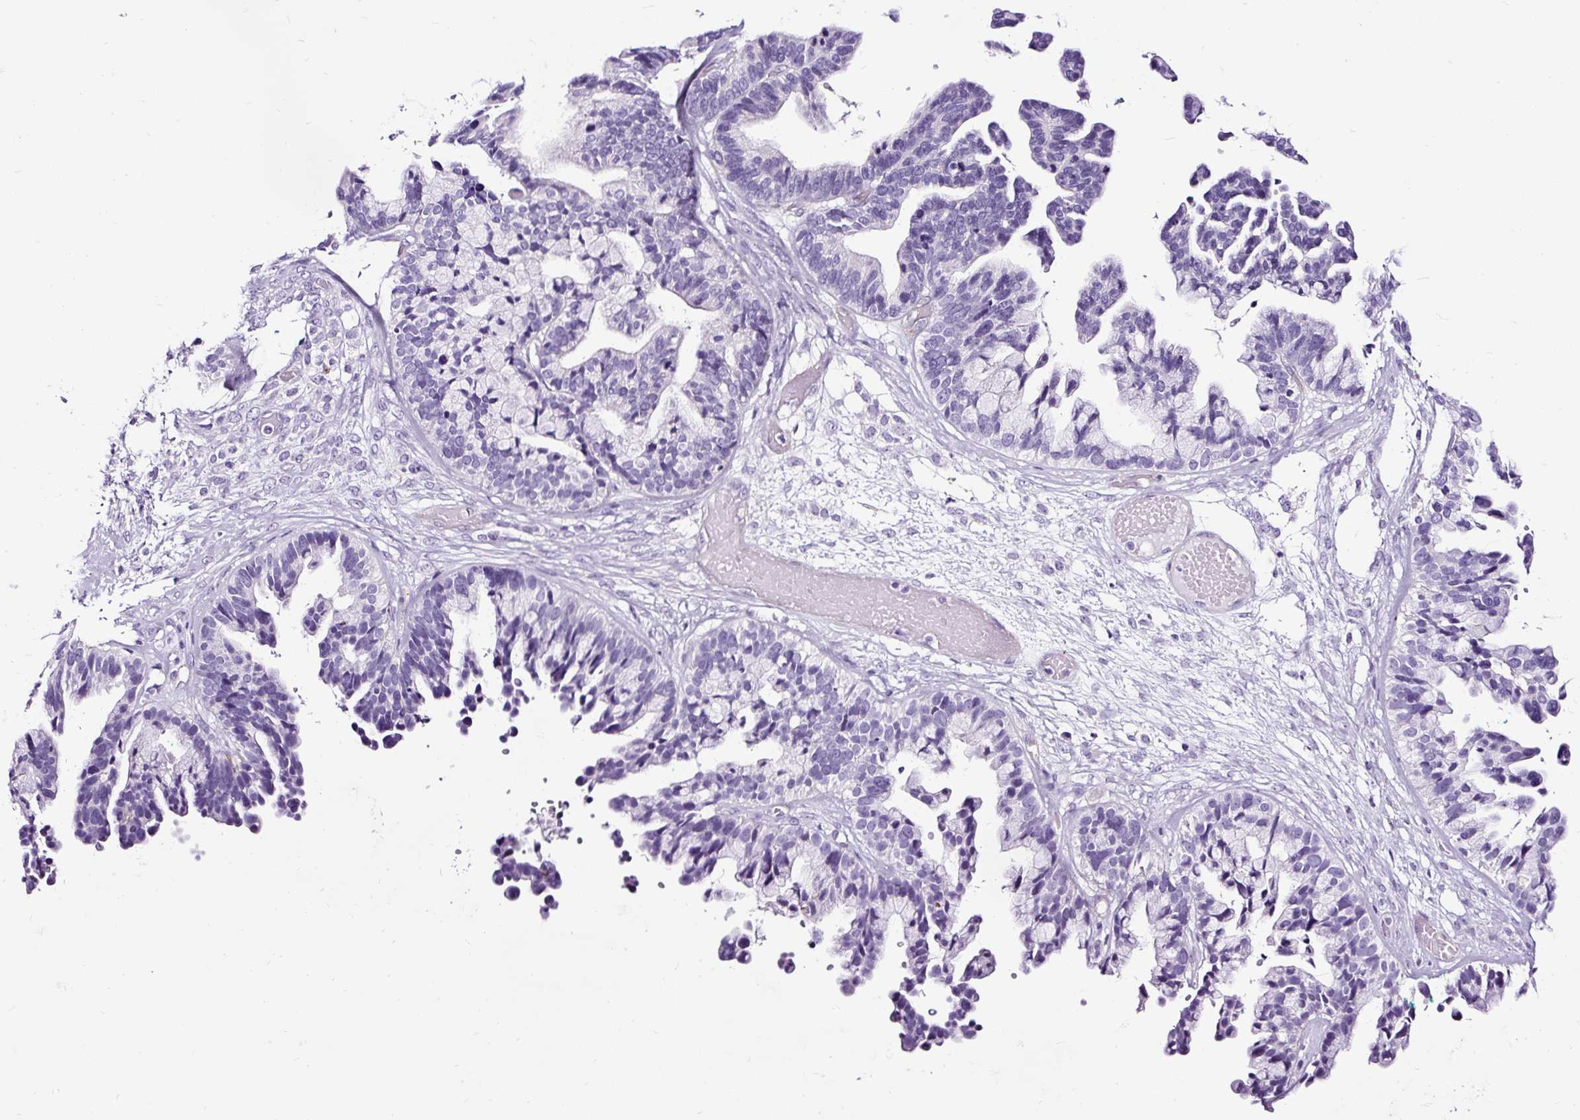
{"staining": {"intensity": "negative", "quantity": "none", "location": "none"}, "tissue": "ovarian cancer", "cell_type": "Tumor cells", "image_type": "cancer", "snomed": [{"axis": "morphology", "description": "Cystadenocarcinoma, serous, NOS"}, {"axis": "topography", "description": "Ovary"}], "caption": "A high-resolution micrograph shows IHC staining of ovarian serous cystadenocarcinoma, which demonstrates no significant staining in tumor cells.", "gene": "SLC7A8", "patient": {"sex": "female", "age": 56}}